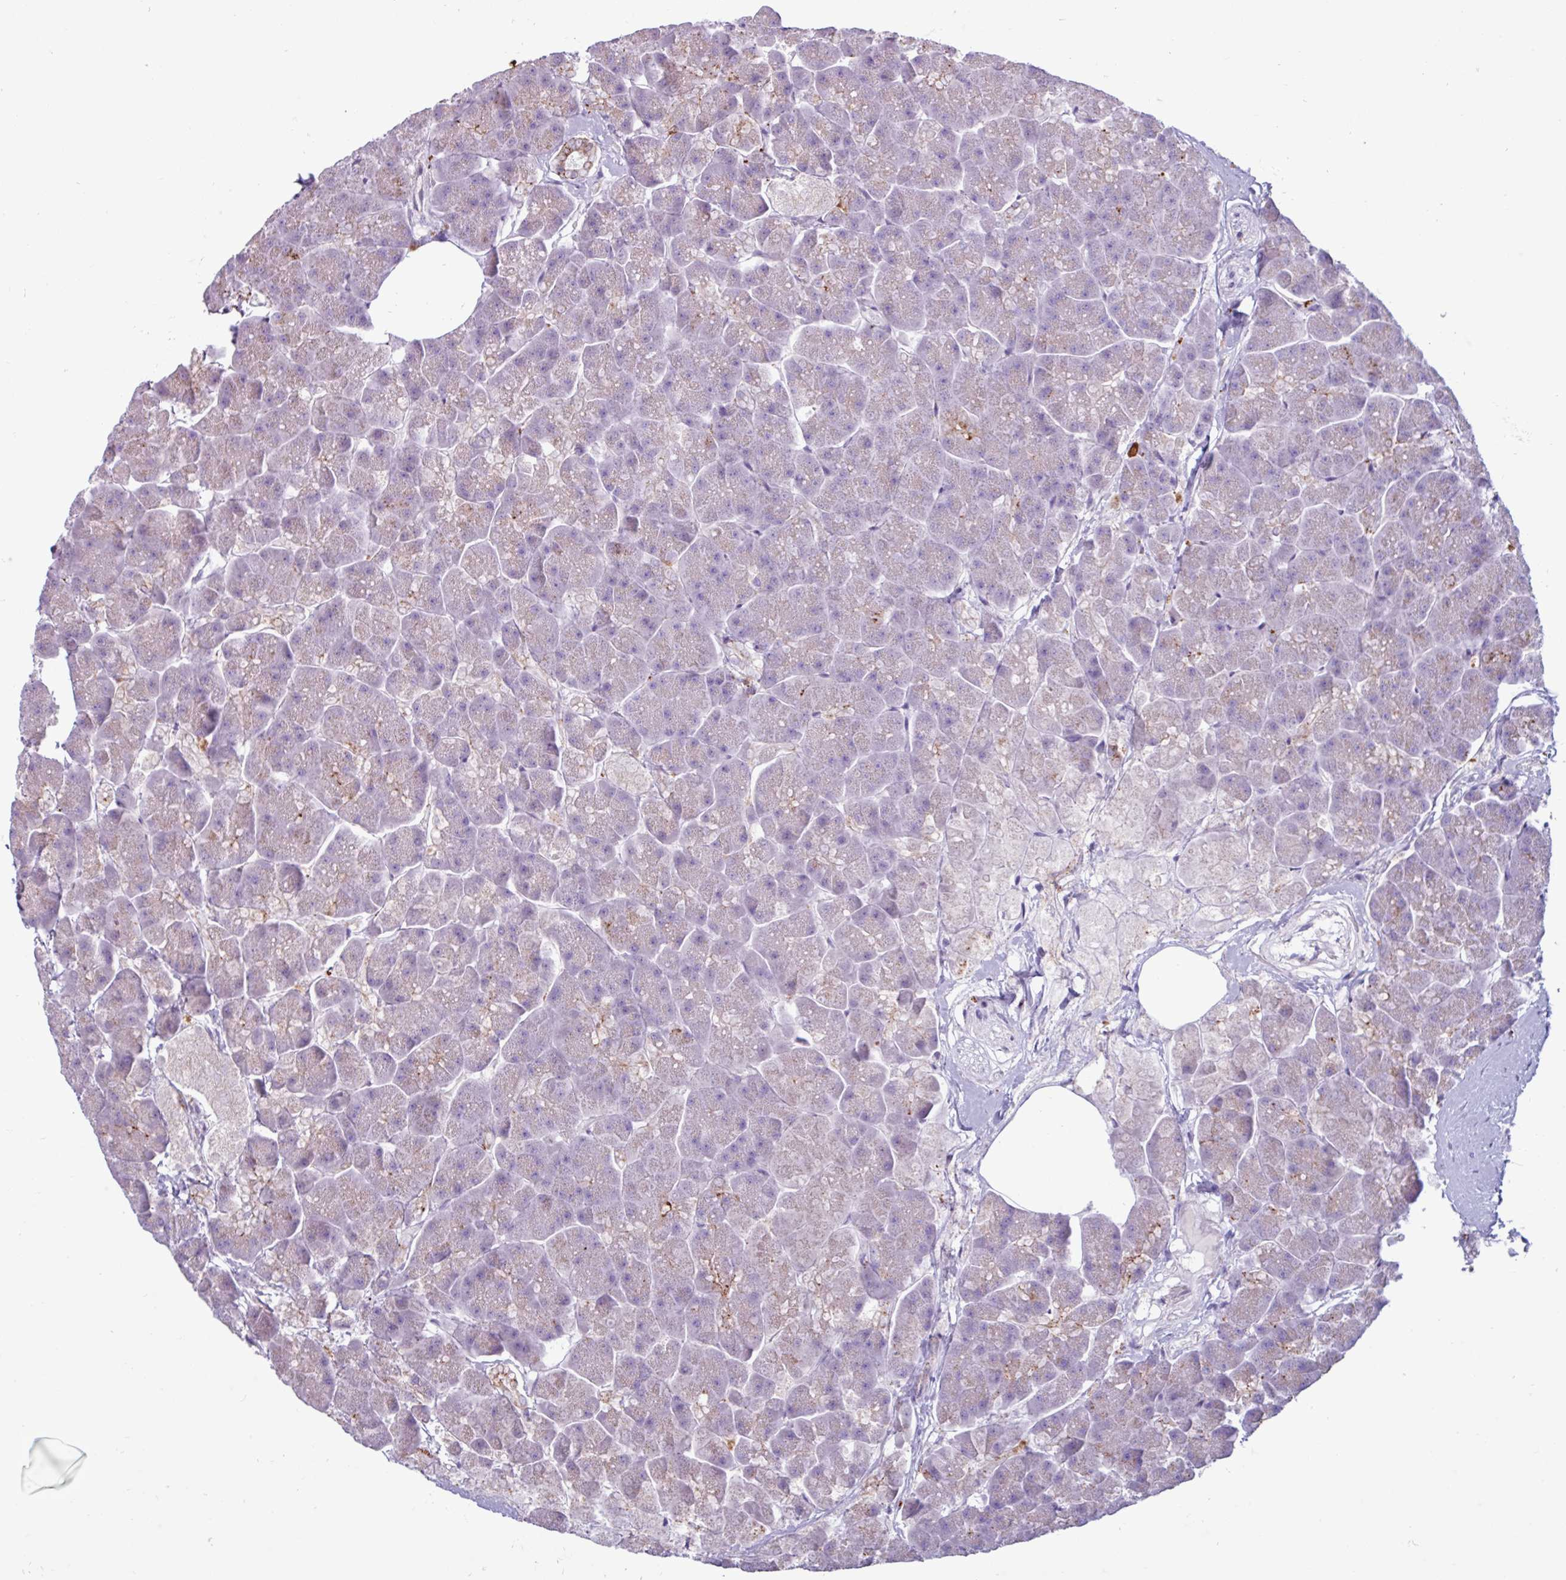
{"staining": {"intensity": "moderate", "quantity": "<25%", "location": "cytoplasmic/membranous"}, "tissue": "pancreas", "cell_type": "Exocrine glandular cells", "image_type": "normal", "snomed": [{"axis": "morphology", "description": "Normal tissue, NOS"}, {"axis": "topography", "description": "Pancreas"}, {"axis": "topography", "description": "Peripheral nerve tissue"}], "caption": "DAB immunohistochemical staining of benign pancreas reveals moderate cytoplasmic/membranous protein expression in about <25% of exocrine glandular cells. (Brightfield microscopy of DAB IHC at high magnification).", "gene": "AMIGO2", "patient": {"sex": "male", "age": 54}}